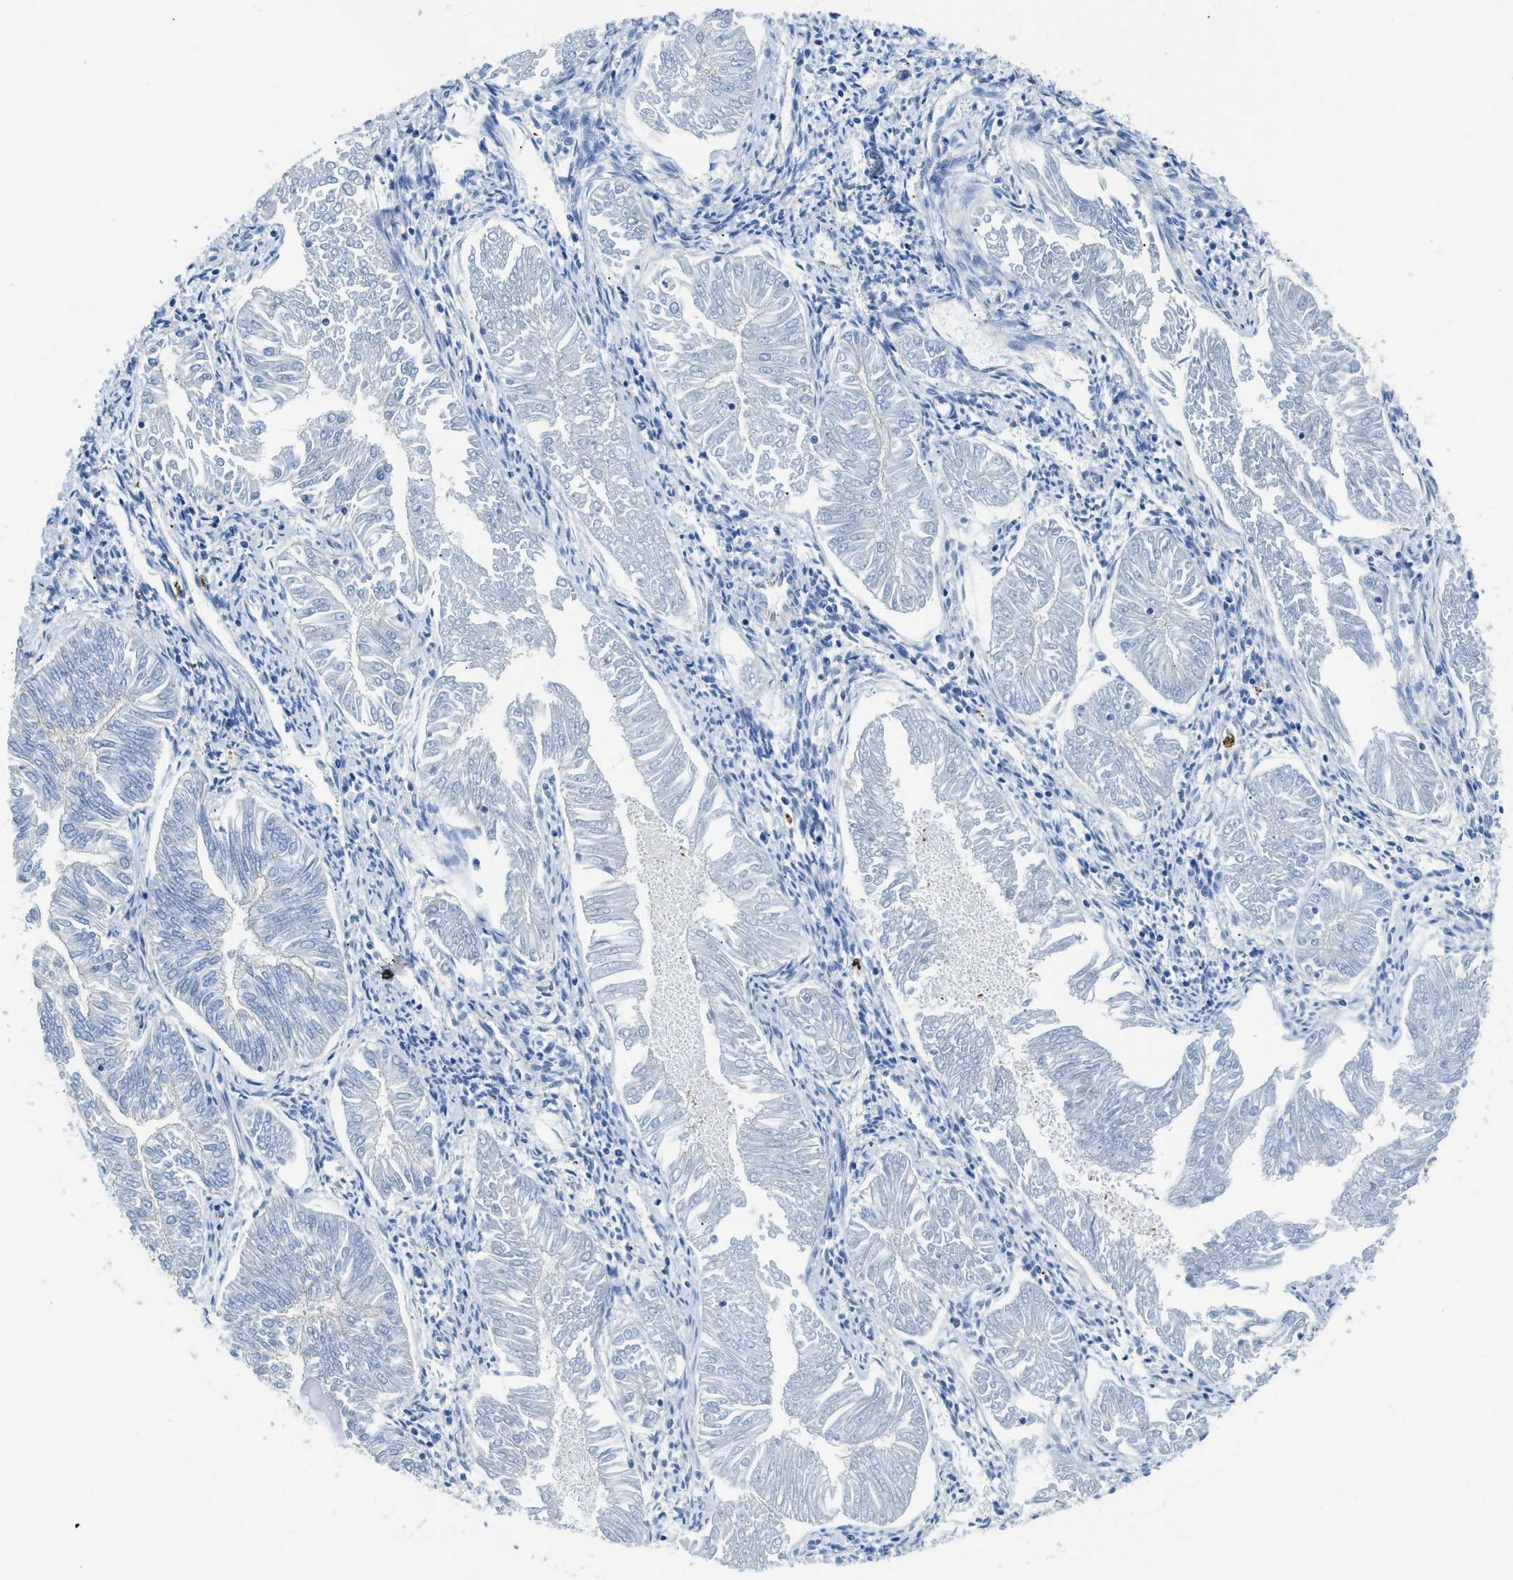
{"staining": {"intensity": "negative", "quantity": "none", "location": "none"}, "tissue": "endometrial cancer", "cell_type": "Tumor cells", "image_type": "cancer", "snomed": [{"axis": "morphology", "description": "Adenocarcinoma, NOS"}, {"axis": "topography", "description": "Endometrium"}], "caption": "Endometrial cancer was stained to show a protein in brown. There is no significant expression in tumor cells.", "gene": "CUTA", "patient": {"sex": "female", "age": 53}}